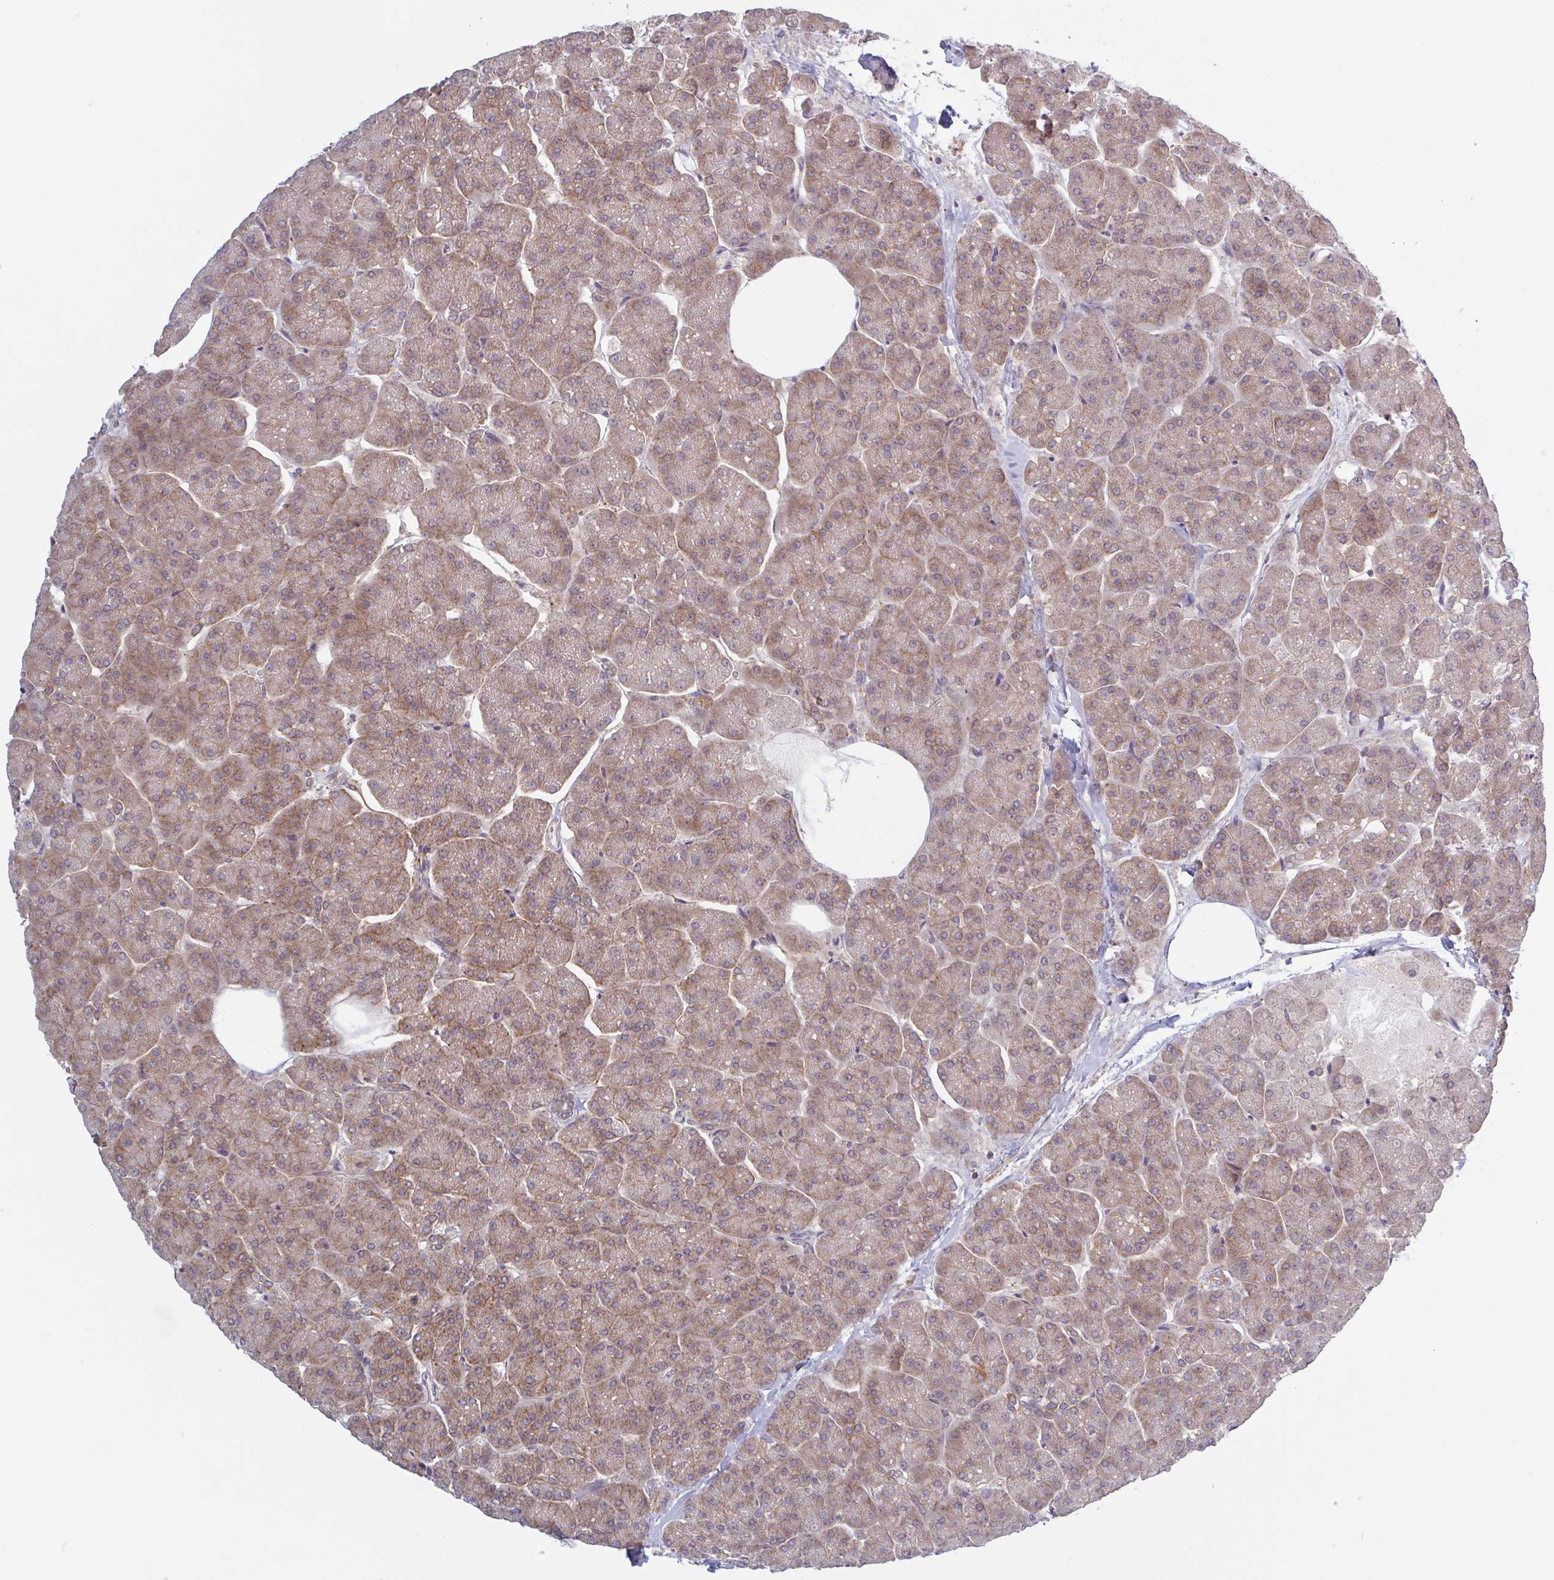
{"staining": {"intensity": "moderate", "quantity": ">75%", "location": "cytoplasmic/membranous"}, "tissue": "pancreas", "cell_type": "Exocrine glandular cells", "image_type": "normal", "snomed": [{"axis": "morphology", "description": "Normal tissue, NOS"}, {"axis": "topography", "description": "Pancreas"}, {"axis": "topography", "description": "Peripheral nerve tissue"}], "caption": "A brown stain labels moderate cytoplasmic/membranous staining of a protein in exocrine glandular cells of benign human pancreas.", "gene": "SURF1", "patient": {"sex": "male", "age": 54}}